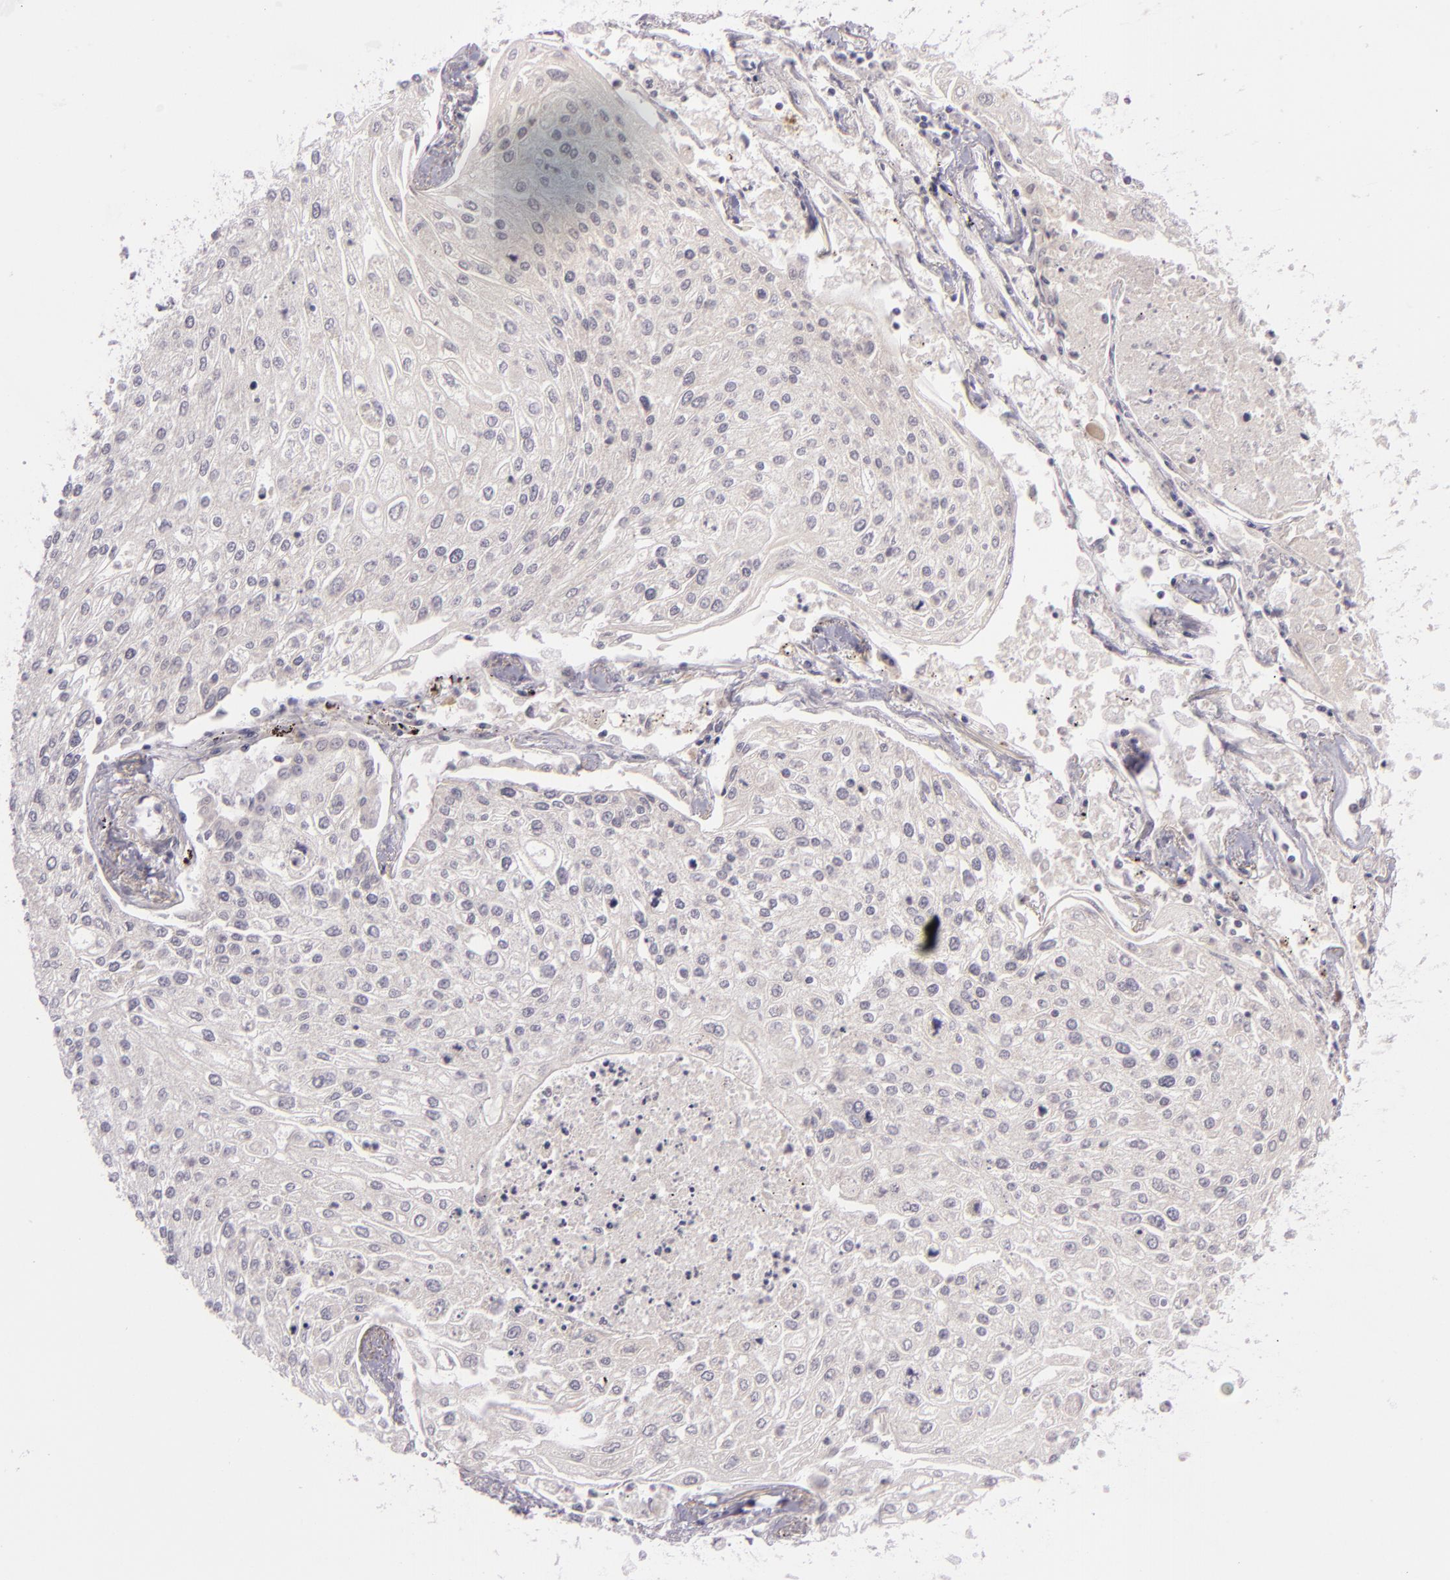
{"staining": {"intensity": "negative", "quantity": "none", "location": "none"}, "tissue": "lung cancer", "cell_type": "Tumor cells", "image_type": "cancer", "snomed": [{"axis": "morphology", "description": "Squamous cell carcinoma, NOS"}, {"axis": "topography", "description": "Lung"}], "caption": "Tumor cells show no significant staining in lung cancer.", "gene": "DAG1", "patient": {"sex": "male", "age": 75}}